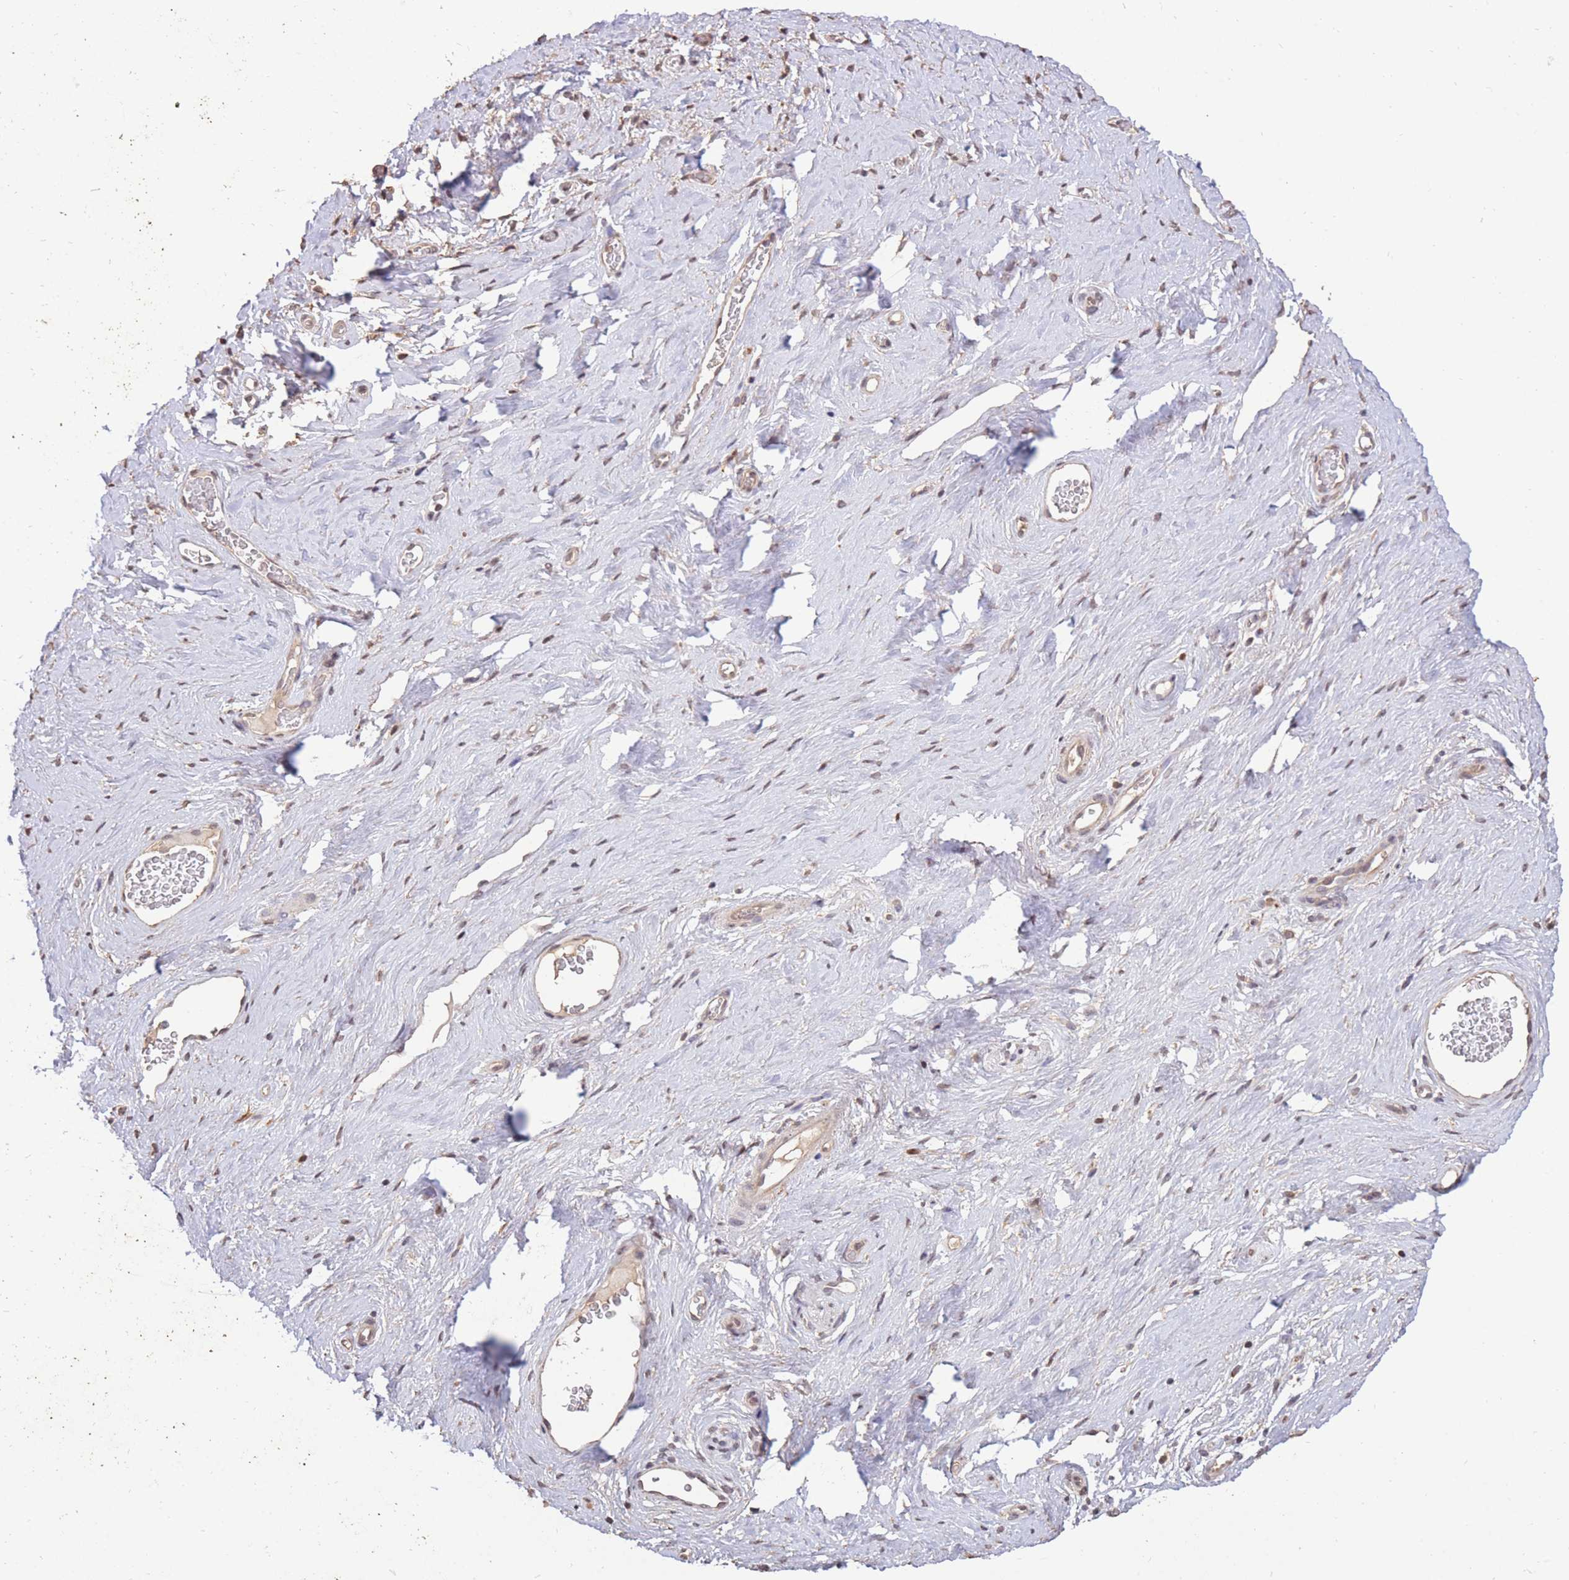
{"staining": {"intensity": "moderate", "quantity": ">75%", "location": "cytoplasmic/membranous"}, "tissue": "soft tissue", "cell_type": "Chondrocytes", "image_type": "normal", "snomed": [{"axis": "morphology", "description": "Normal tissue, NOS"}, {"axis": "morphology", "description": "Adenocarcinoma, NOS"}, {"axis": "topography", "description": "Rectum"}, {"axis": "topography", "description": "Vagina"}, {"axis": "topography", "description": "Peripheral nerve tissue"}], "caption": "Immunohistochemical staining of benign human soft tissue shows moderate cytoplasmic/membranous protein staining in about >75% of chondrocytes. The staining was performed using DAB (3,3'-diaminobenzidine), with brown indicating positive protein expression. Nuclei are stained blue with hematoxylin.", "gene": "RGS14", "patient": {"sex": "female", "age": 71}}